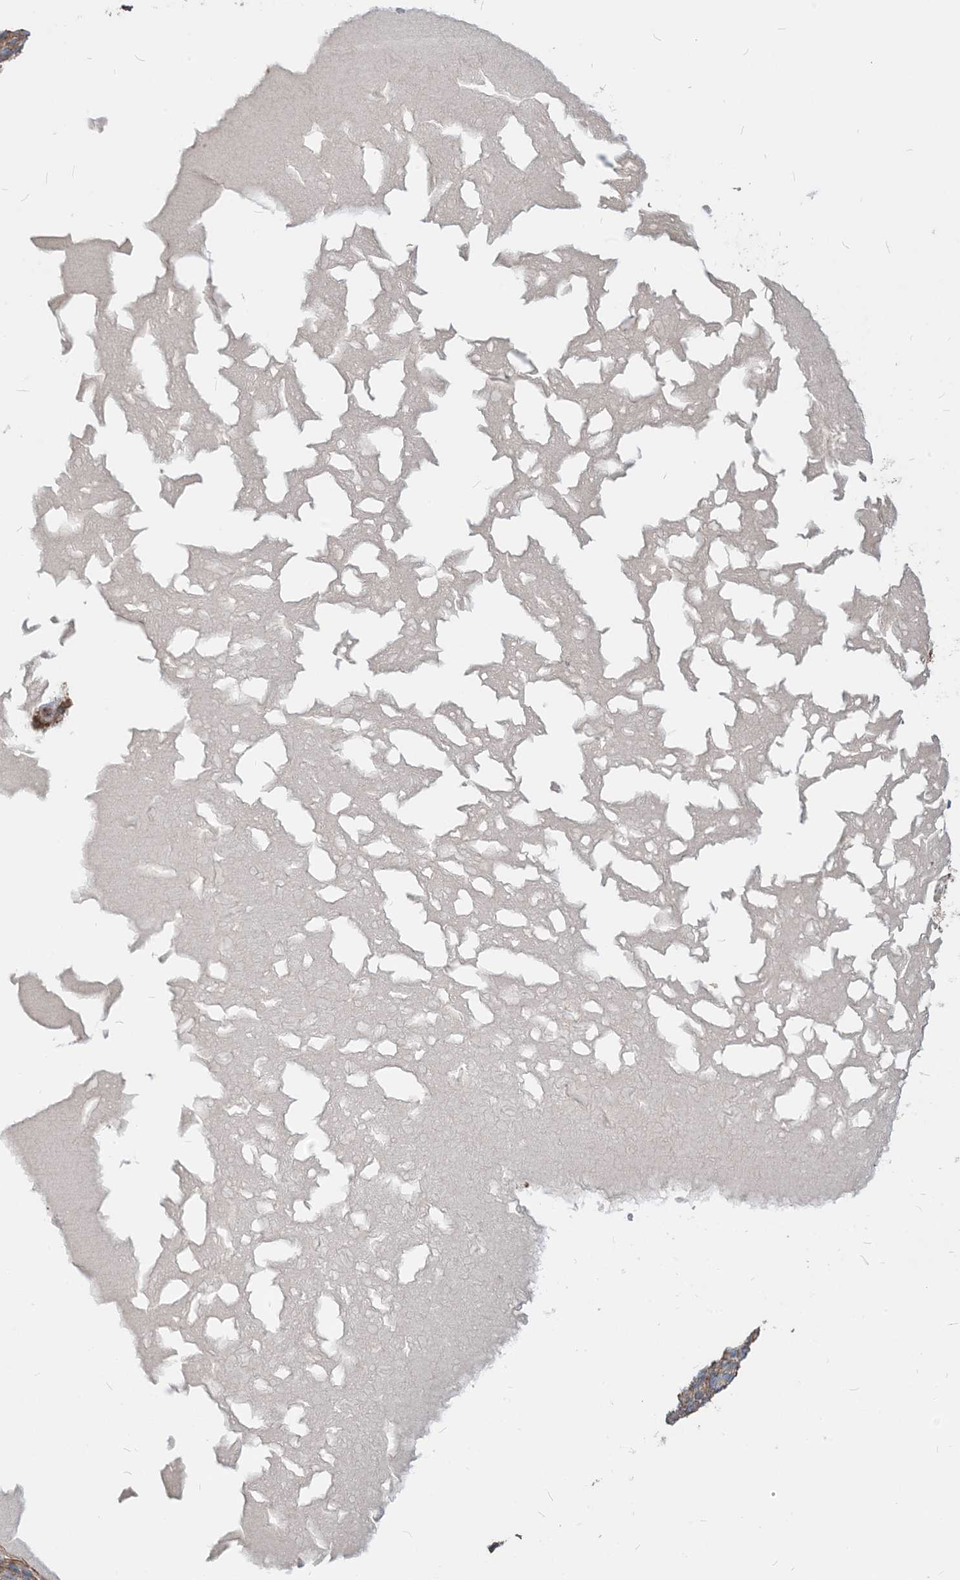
{"staining": {"intensity": "weak", "quantity": "25%-75%", "location": "cytoplasmic/membranous"}, "tissue": "skin cancer", "cell_type": "Tumor cells", "image_type": "cancer", "snomed": [{"axis": "morphology", "description": "Squamous cell carcinoma, NOS"}, {"axis": "topography", "description": "Skin"}], "caption": "An image of skin squamous cell carcinoma stained for a protein exhibits weak cytoplasmic/membranous brown staining in tumor cells. (Brightfield microscopy of DAB IHC at high magnification).", "gene": "PARVG", "patient": {"sex": "female", "age": 90}}